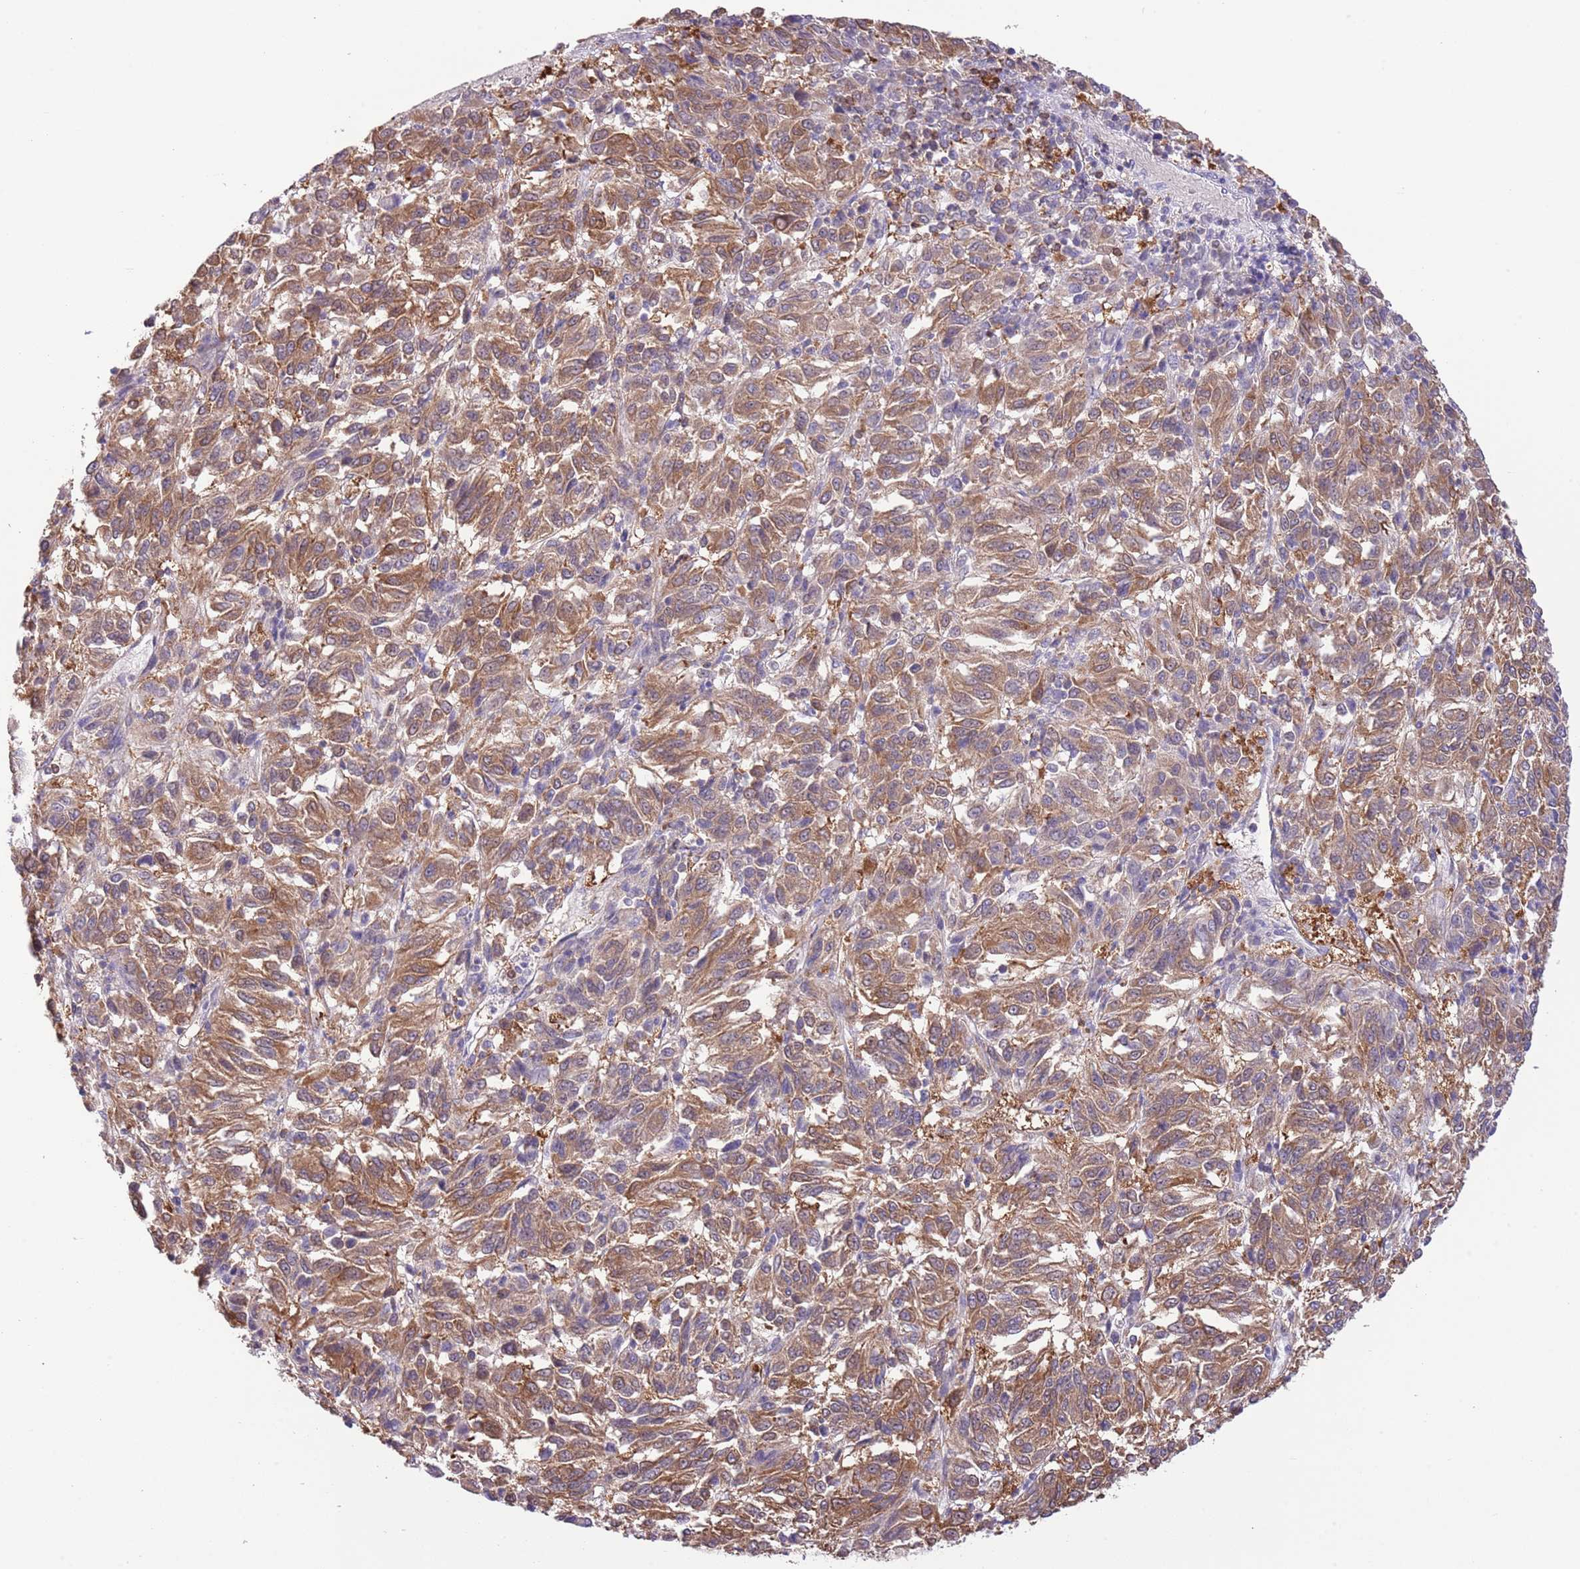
{"staining": {"intensity": "moderate", "quantity": ">75%", "location": "cytoplasmic/membranous"}, "tissue": "melanoma", "cell_type": "Tumor cells", "image_type": "cancer", "snomed": [{"axis": "morphology", "description": "Malignant melanoma, Metastatic site"}, {"axis": "topography", "description": "Lung"}], "caption": "Immunohistochemistry staining of malignant melanoma (metastatic site), which demonstrates medium levels of moderate cytoplasmic/membranous expression in approximately >75% of tumor cells indicating moderate cytoplasmic/membranous protein staining. The staining was performed using DAB (3,3'-diaminobenzidine) (brown) for protein detection and nuclei were counterstained in hematoxylin (blue).", "gene": "PRR32", "patient": {"sex": "male", "age": 64}}